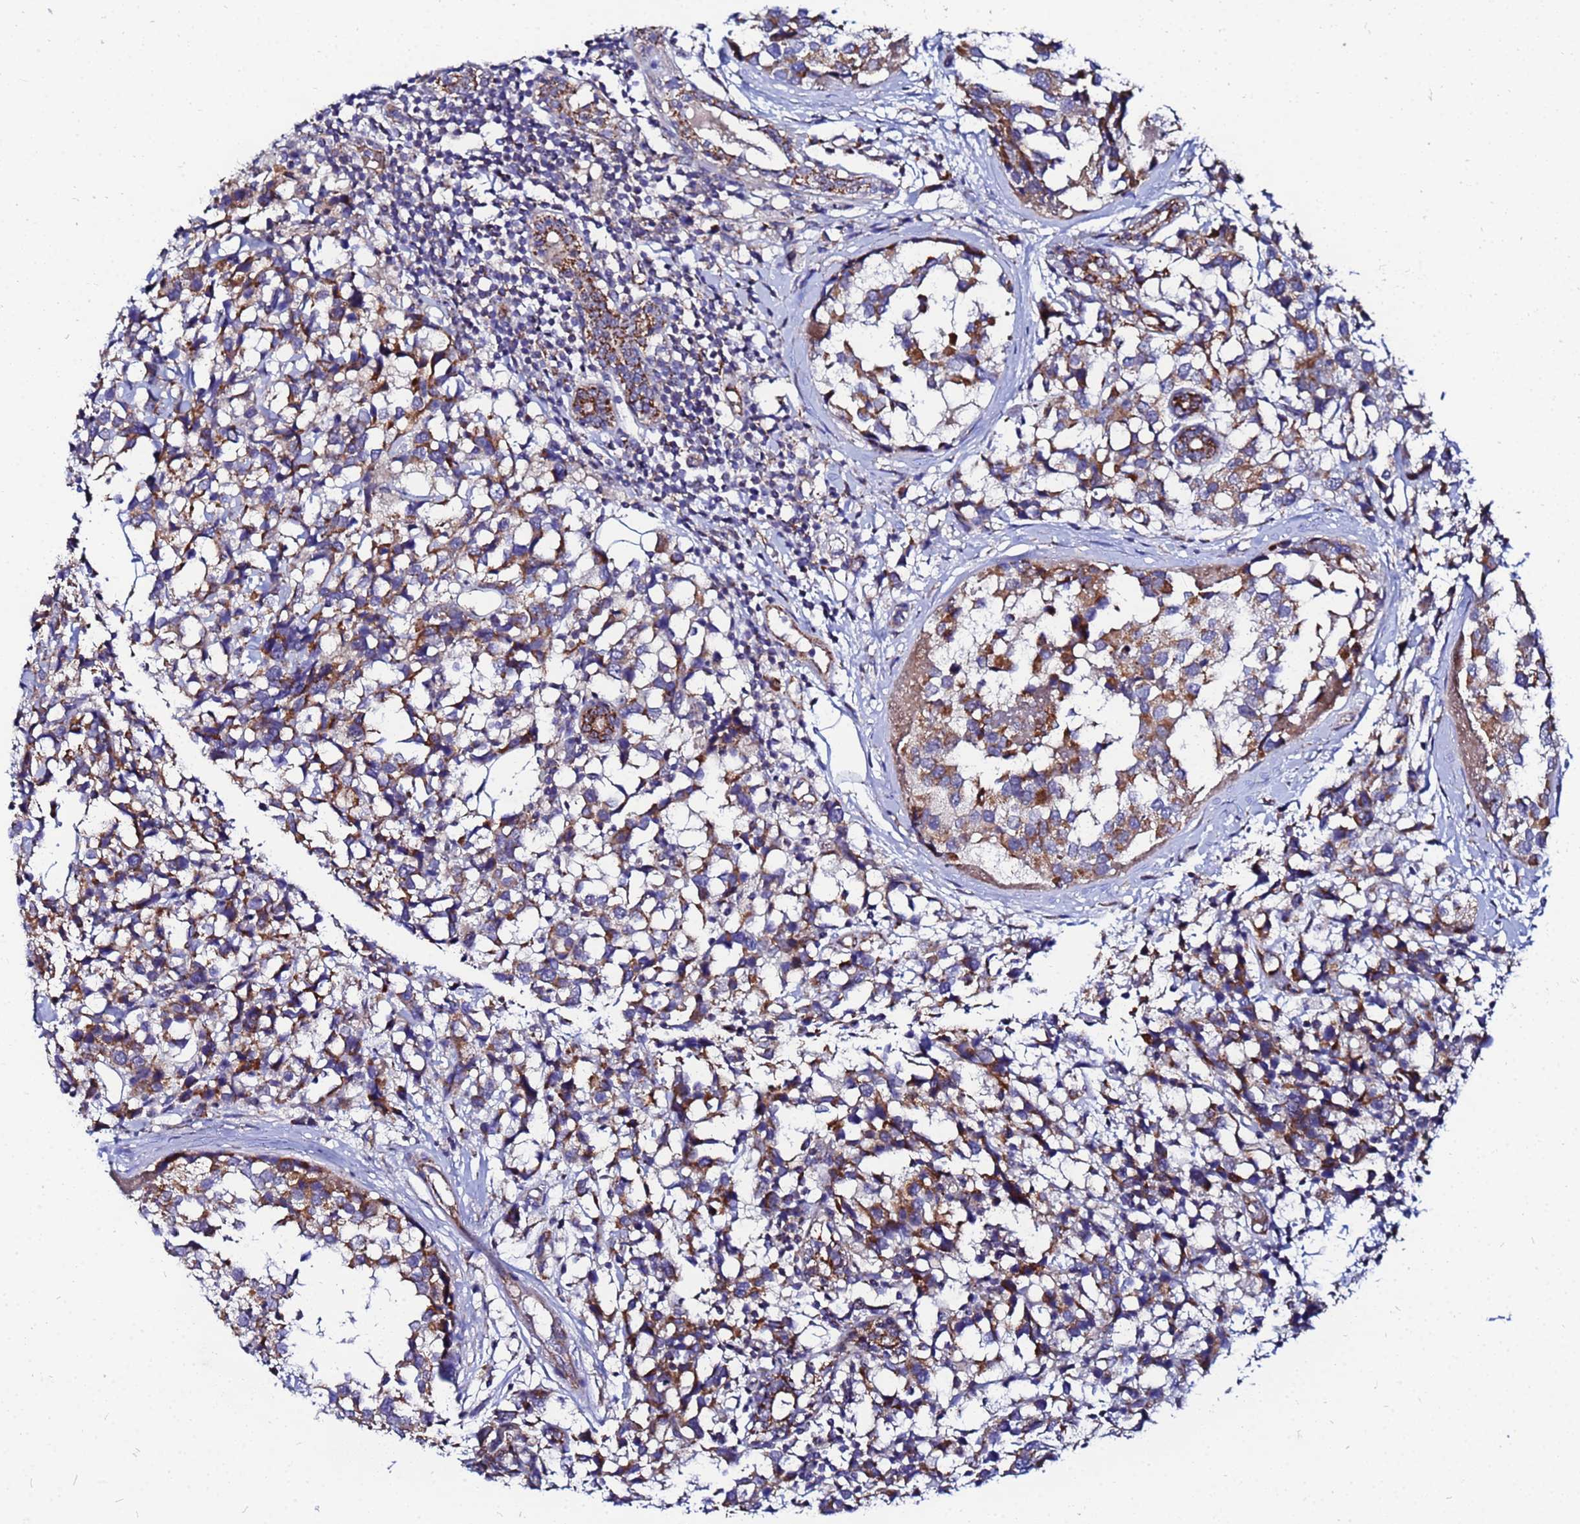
{"staining": {"intensity": "strong", "quantity": ">75%", "location": "cytoplasmic/membranous"}, "tissue": "breast cancer", "cell_type": "Tumor cells", "image_type": "cancer", "snomed": [{"axis": "morphology", "description": "Lobular carcinoma"}, {"axis": "topography", "description": "Breast"}], "caption": "This photomicrograph displays IHC staining of human breast lobular carcinoma, with high strong cytoplasmic/membranous staining in about >75% of tumor cells.", "gene": "FAHD2A", "patient": {"sex": "female", "age": 59}}